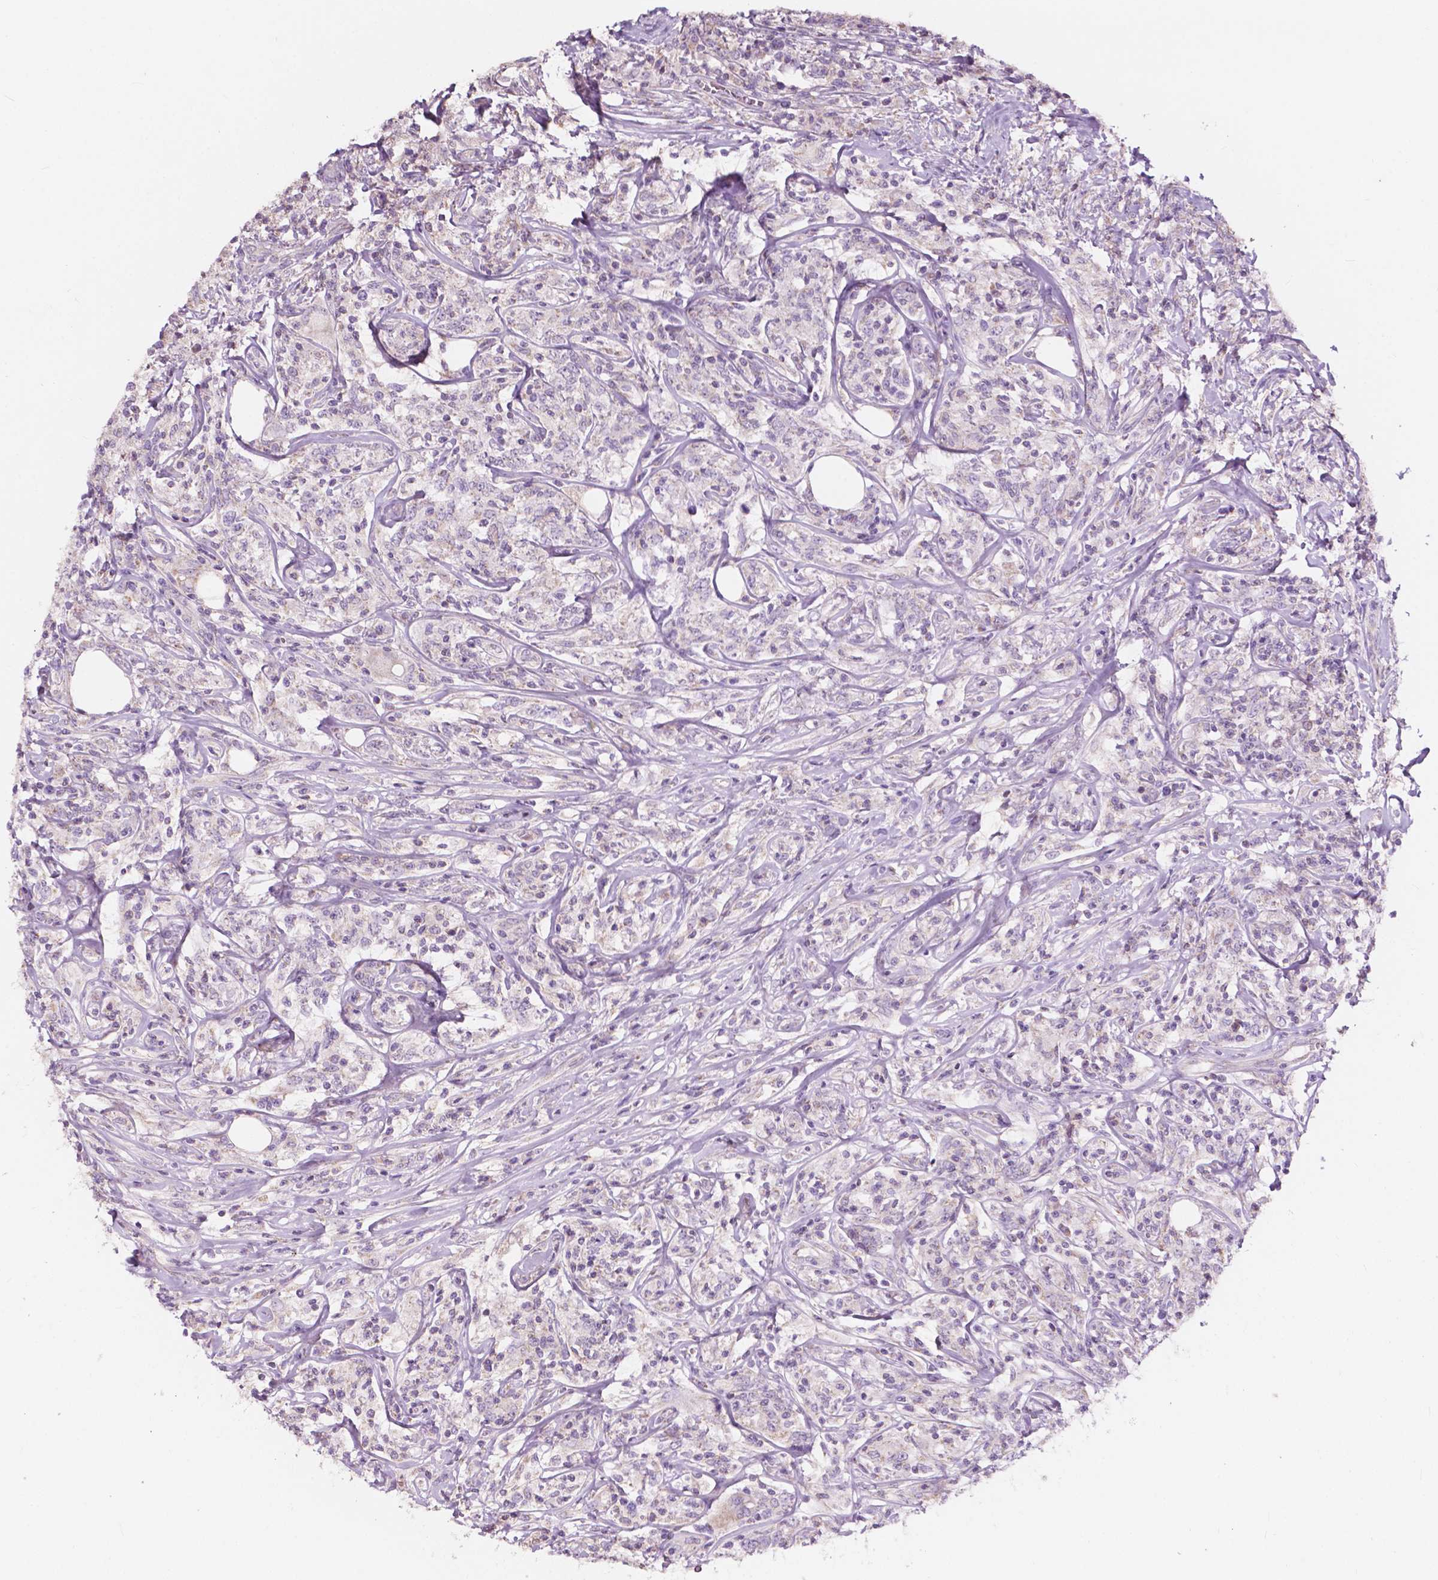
{"staining": {"intensity": "negative", "quantity": "none", "location": "none"}, "tissue": "lymphoma", "cell_type": "Tumor cells", "image_type": "cancer", "snomed": [{"axis": "morphology", "description": "Malignant lymphoma, non-Hodgkin's type, High grade"}, {"axis": "topography", "description": "Lymph node"}], "caption": "Immunohistochemistry of human lymphoma shows no staining in tumor cells. Brightfield microscopy of immunohistochemistry stained with DAB (3,3'-diaminobenzidine) (brown) and hematoxylin (blue), captured at high magnification.", "gene": "NDUFS1", "patient": {"sex": "female", "age": 84}}